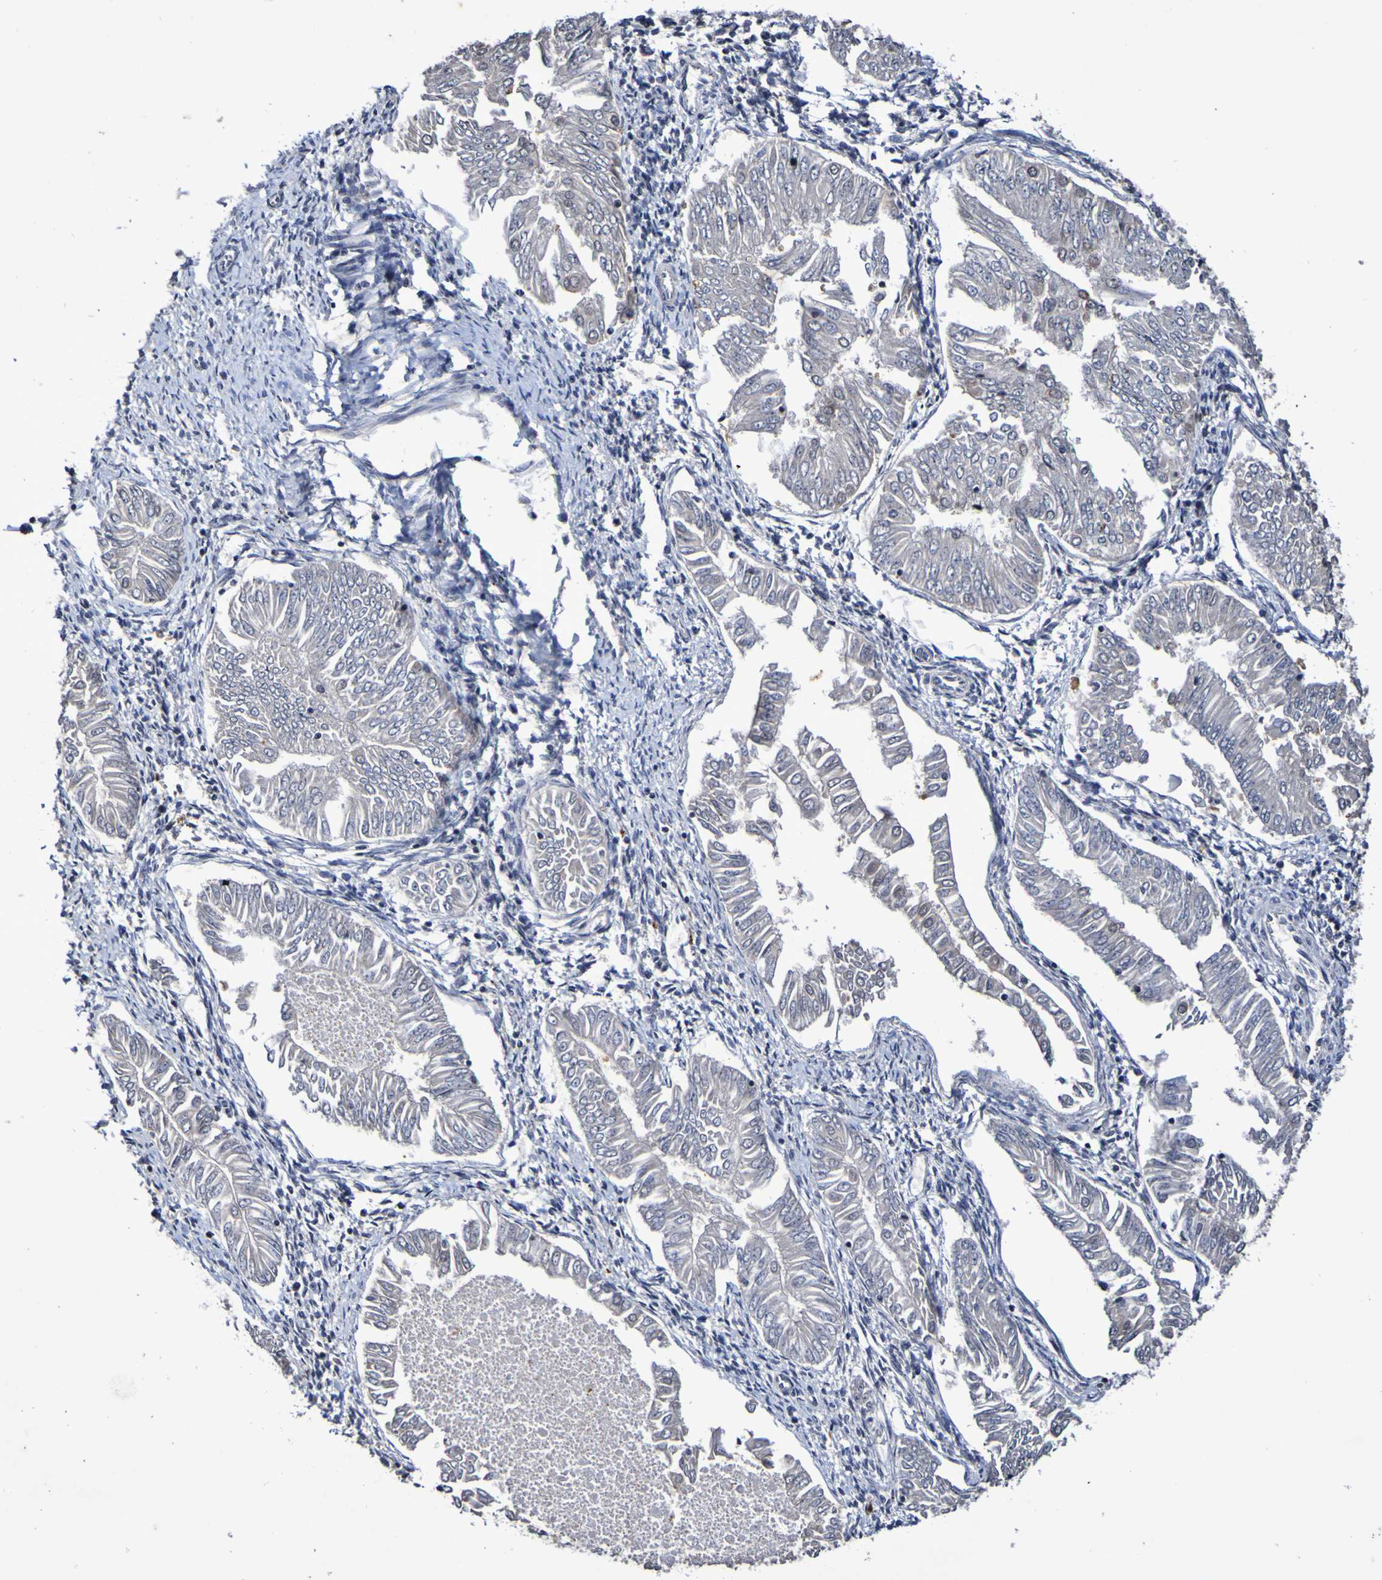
{"staining": {"intensity": "negative", "quantity": "none", "location": "none"}, "tissue": "endometrial cancer", "cell_type": "Tumor cells", "image_type": "cancer", "snomed": [{"axis": "morphology", "description": "Adenocarcinoma, NOS"}, {"axis": "topography", "description": "Endometrium"}], "caption": "The photomicrograph displays no staining of tumor cells in endometrial cancer.", "gene": "PTP4A2", "patient": {"sex": "female", "age": 53}}